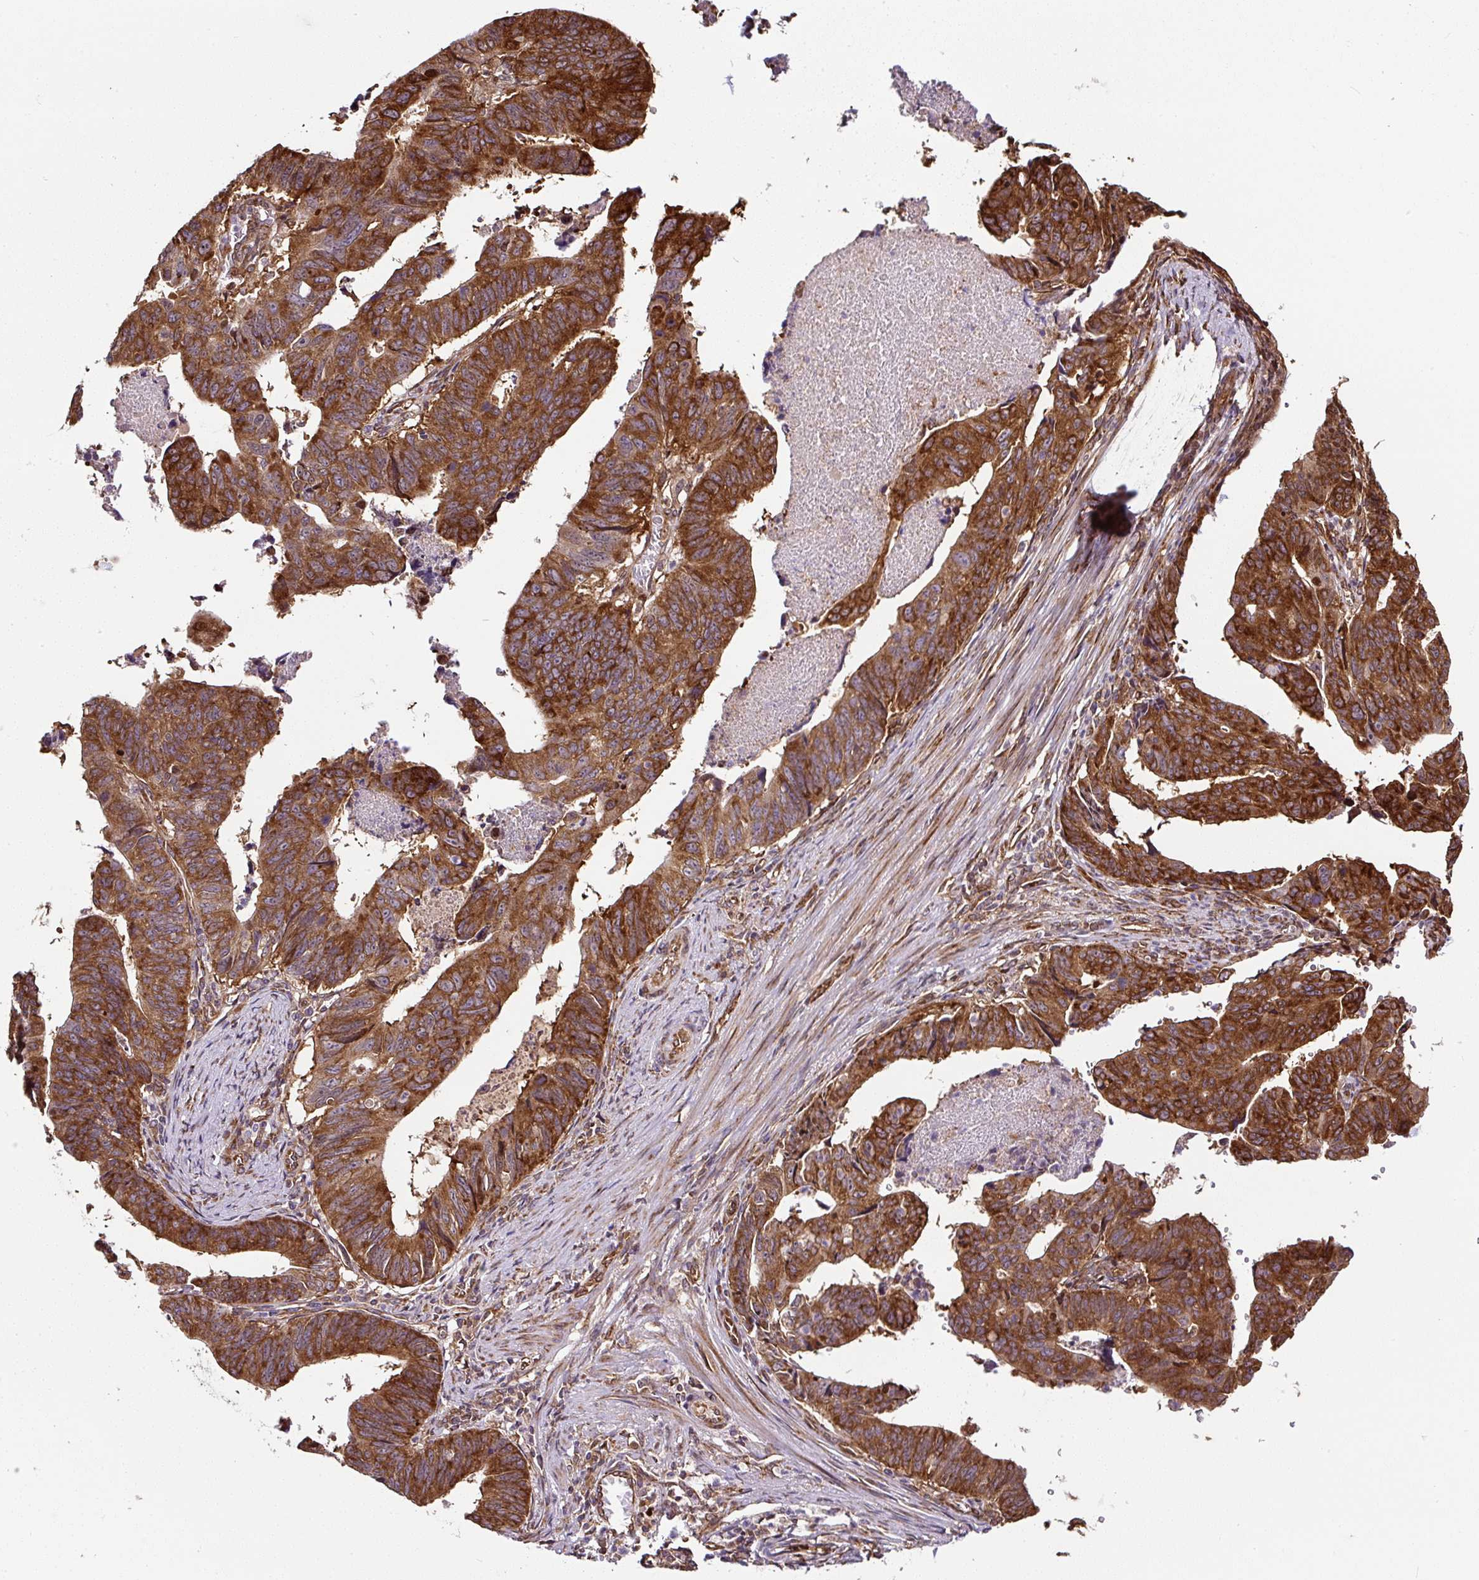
{"staining": {"intensity": "strong", "quantity": ">75%", "location": "cytoplasmic/membranous"}, "tissue": "stomach cancer", "cell_type": "Tumor cells", "image_type": "cancer", "snomed": [{"axis": "morphology", "description": "Adenocarcinoma, NOS"}, {"axis": "topography", "description": "Stomach"}], "caption": "The immunohistochemical stain highlights strong cytoplasmic/membranous expression in tumor cells of stomach cancer tissue. The protein is shown in brown color, while the nuclei are stained blue.", "gene": "KDM4E", "patient": {"sex": "male", "age": 59}}